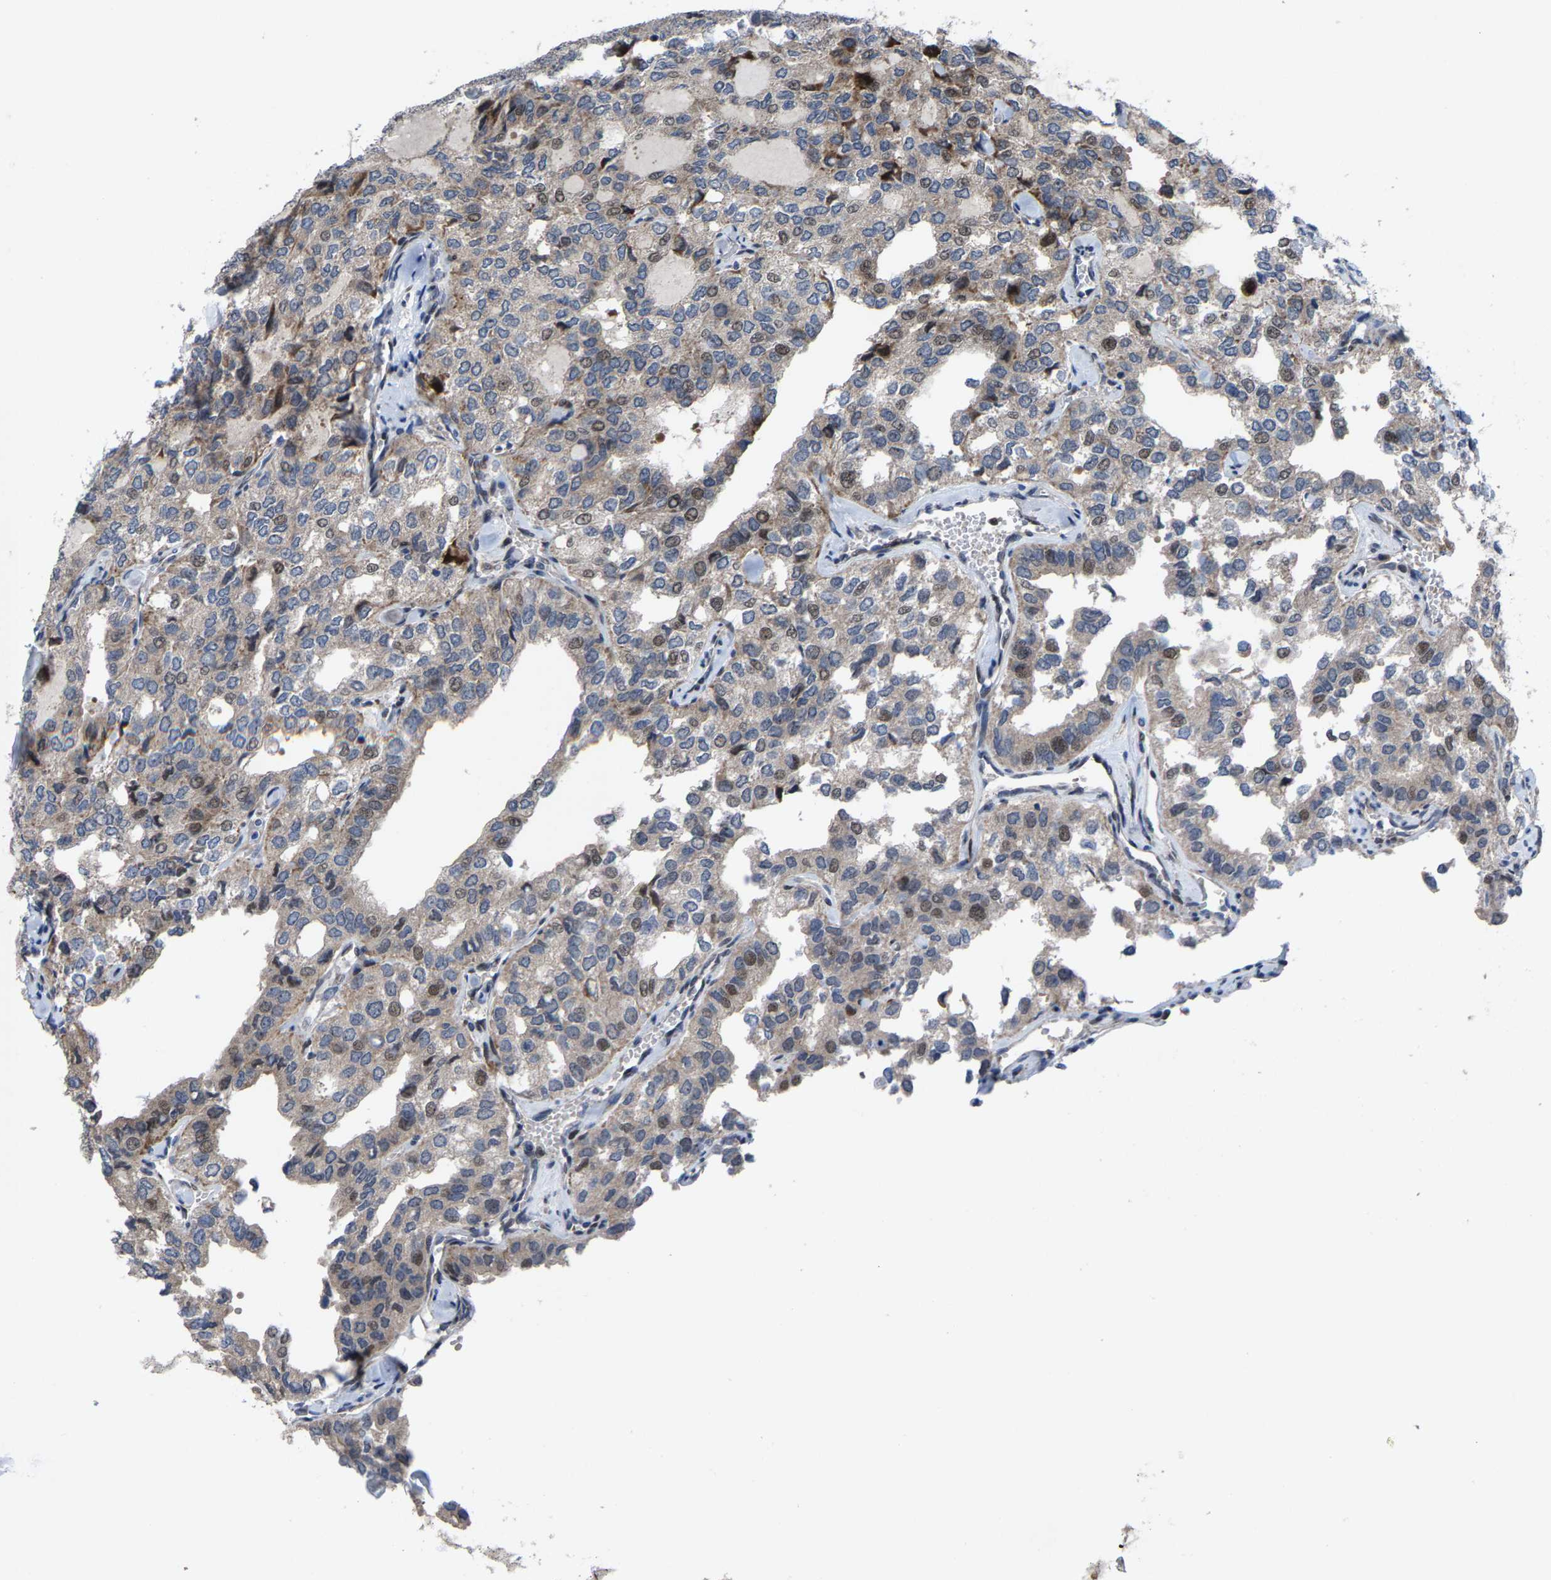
{"staining": {"intensity": "moderate", "quantity": "<25%", "location": "cytoplasmic/membranous,nuclear"}, "tissue": "thyroid cancer", "cell_type": "Tumor cells", "image_type": "cancer", "snomed": [{"axis": "morphology", "description": "Follicular adenoma carcinoma, NOS"}, {"axis": "topography", "description": "Thyroid gland"}], "caption": "Immunohistochemistry (IHC) of thyroid follicular adenoma carcinoma shows low levels of moderate cytoplasmic/membranous and nuclear positivity in about <25% of tumor cells.", "gene": "HAUS6", "patient": {"sex": "male", "age": 75}}